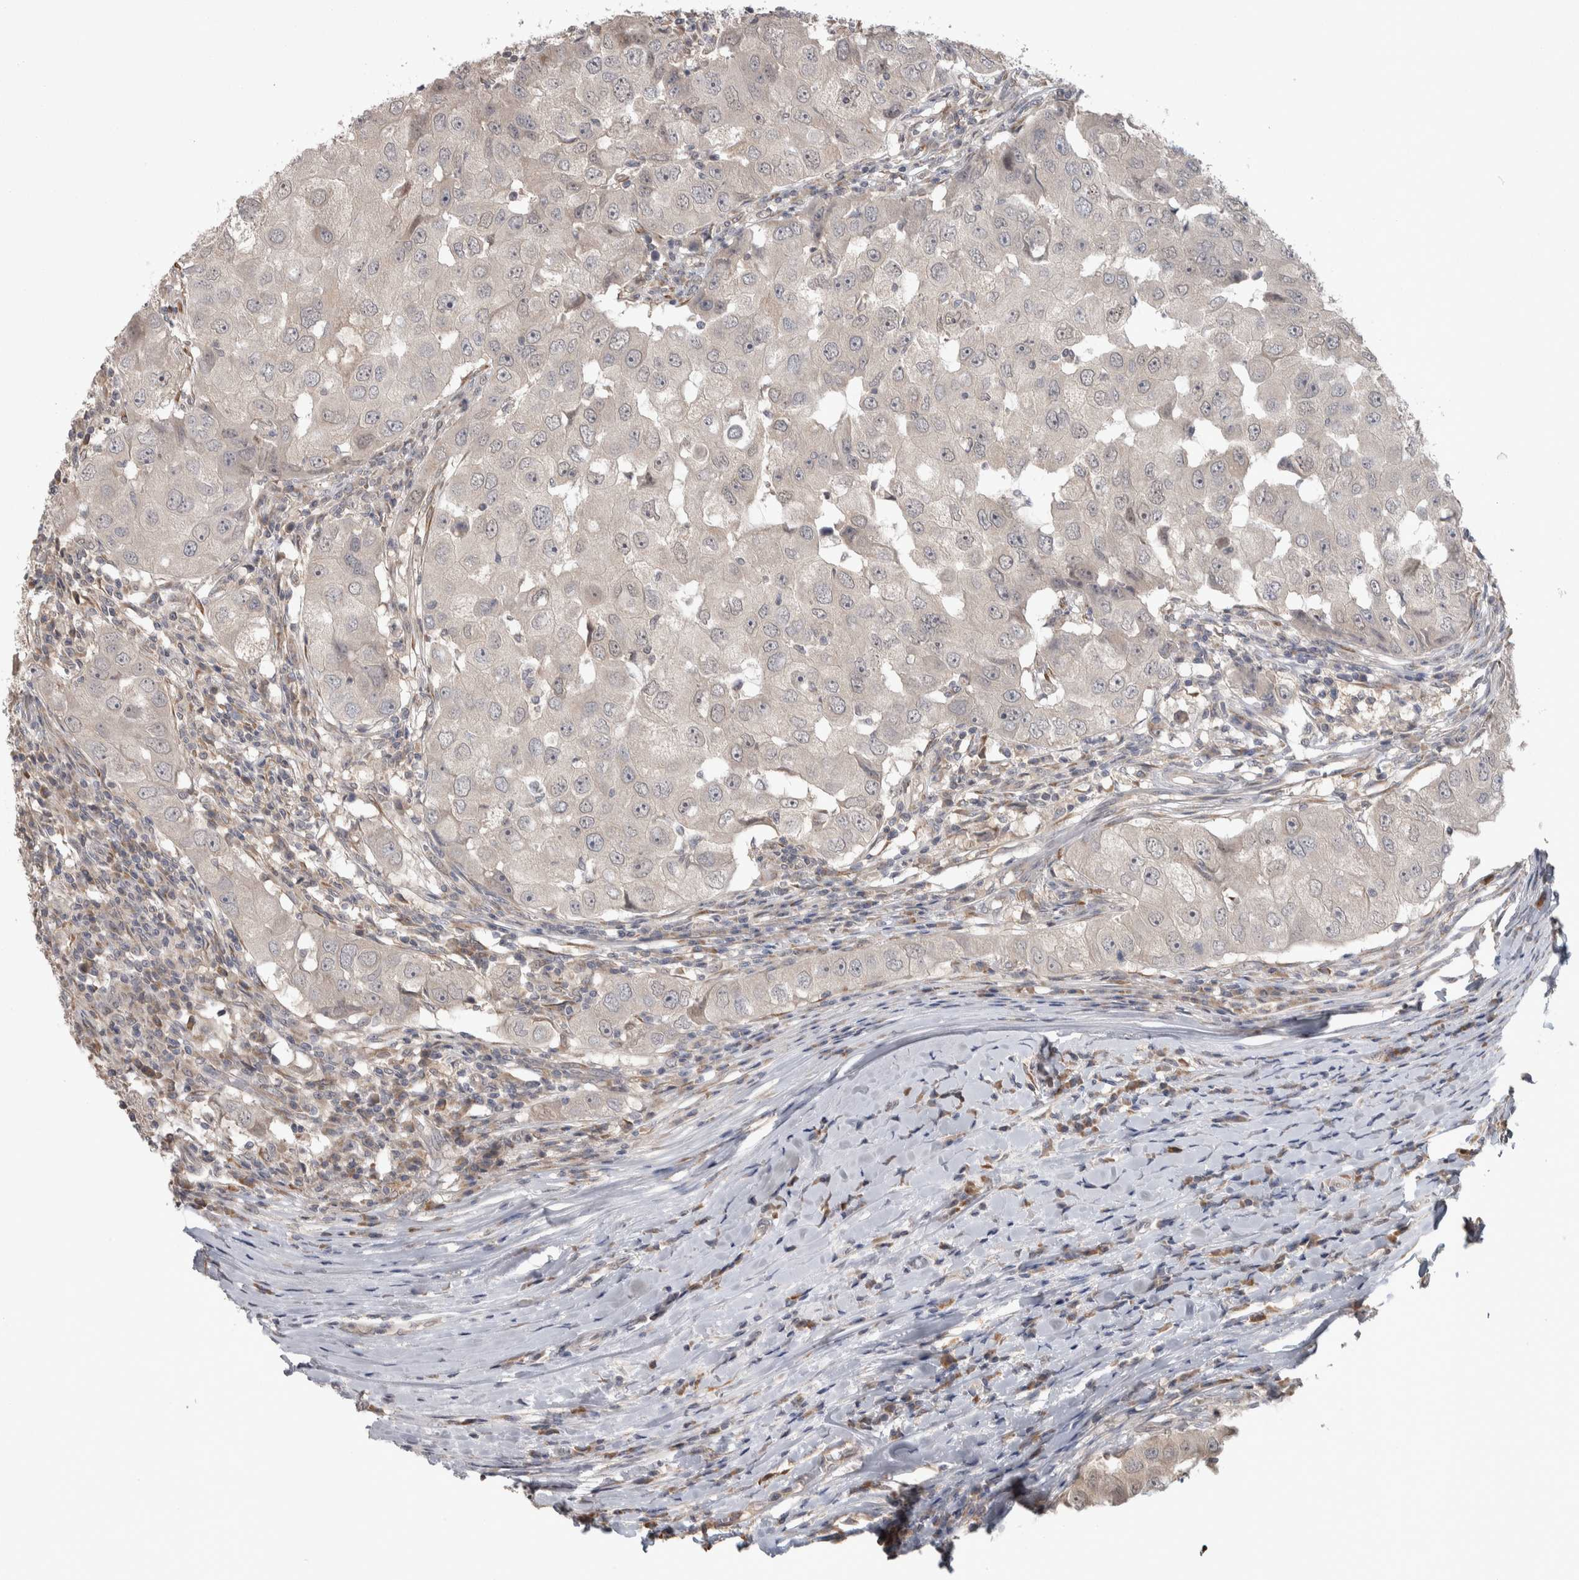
{"staining": {"intensity": "weak", "quantity": "<25%", "location": "nuclear"}, "tissue": "breast cancer", "cell_type": "Tumor cells", "image_type": "cancer", "snomed": [{"axis": "morphology", "description": "Duct carcinoma"}, {"axis": "topography", "description": "Breast"}], "caption": "DAB (3,3'-diaminobenzidine) immunohistochemical staining of human breast cancer displays no significant expression in tumor cells.", "gene": "CUL2", "patient": {"sex": "female", "age": 27}}